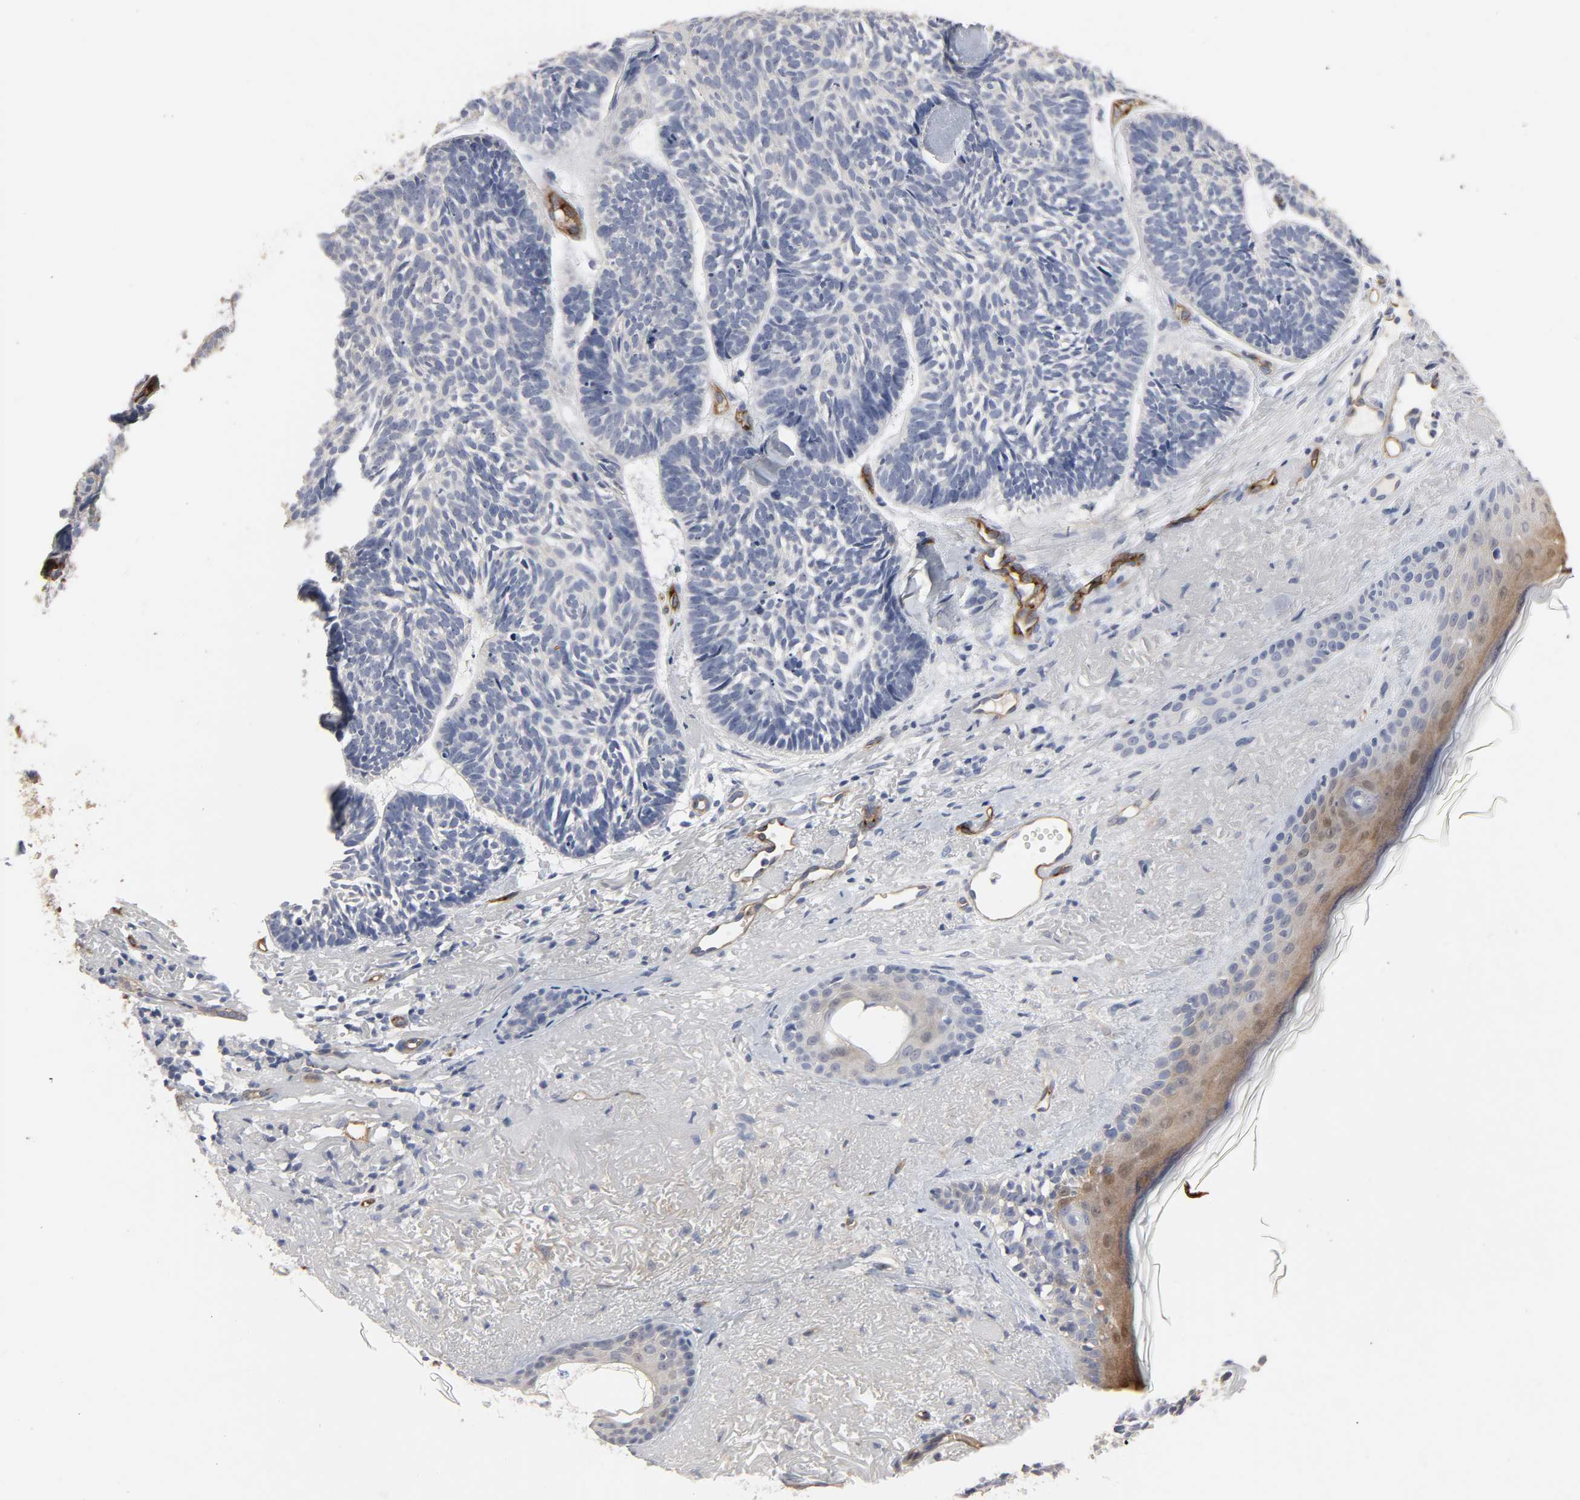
{"staining": {"intensity": "negative", "quantity": "none", "location": "none"}, "tissue": "skin cancer", "cell_type": "Tumor cells", "image_type": "cancer", "snomed": [{"axis": "morphology", "description": "Basal cell carcinoma"}, {"axis": "topography", "description": "Skin"}], "caption": "An image of human skin basal cell carcinoma is negative for staining in tumor cells. (DAB (3,3'-diaminobenzidine) IHC, high magnification).", "gene": "KDR", "patient": {"sex": "female", "age": 87}}